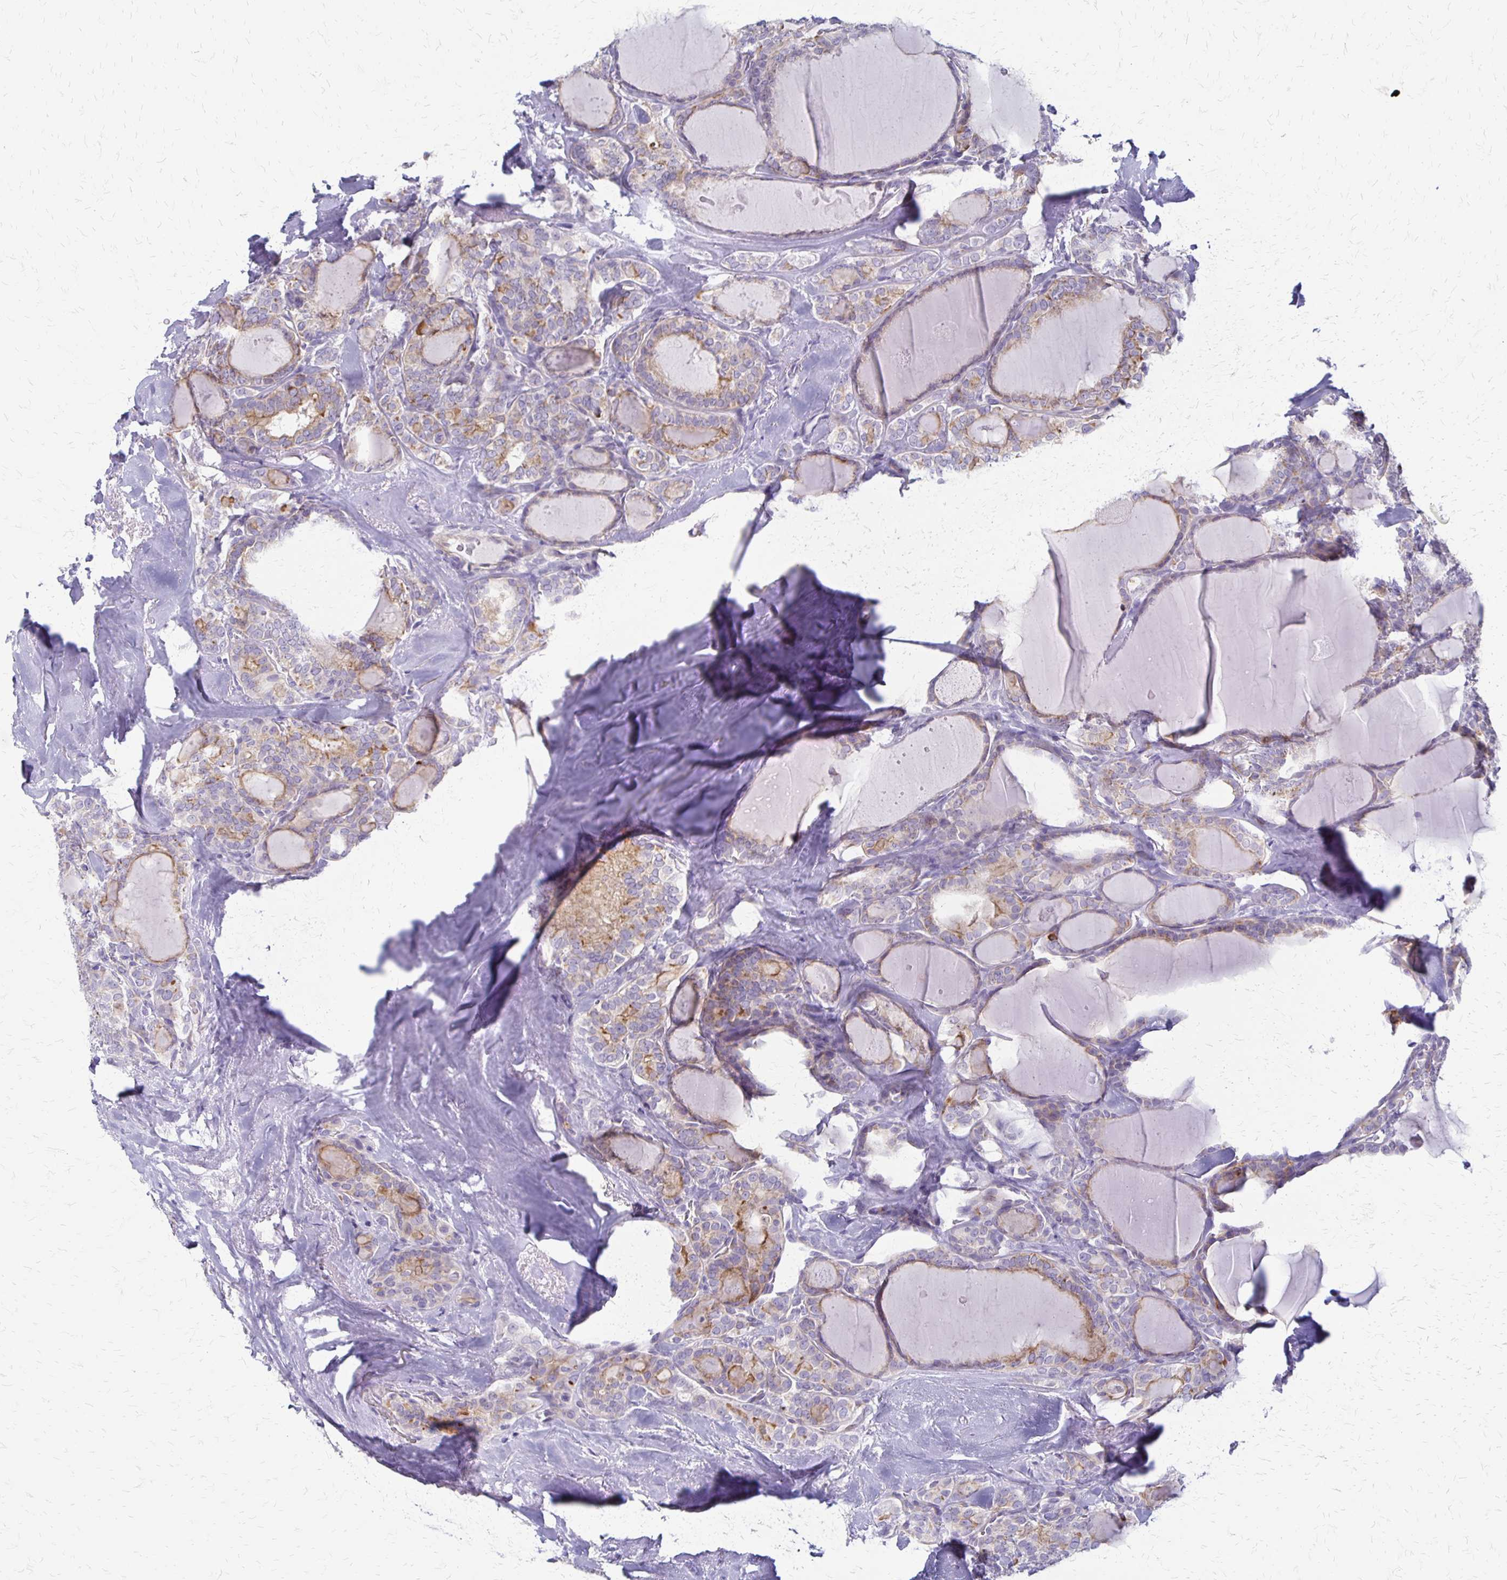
{"staining": {"intensity": "moderate", "quantity": "25%-75%", "location": "cytoplasmic/membranous"}, "tissue": "thyroid cancer", "cell_type": "Tumor cells", "image_type": "cancer", "snomed": [{"axis": "morphology", "description": "Papillary adenocarcinoma, NOS"}, {"axis": "topography", "description": "Thyroid gland"}], "caption": "Immunohistochemical staining of human thyroid cancer displays medium levels of moderate cytoplasmic/membranous positivity in about 25%-75% of tumor cells.", "gene": "RHOC", "patient": {"sex": "male", "age": 30}}